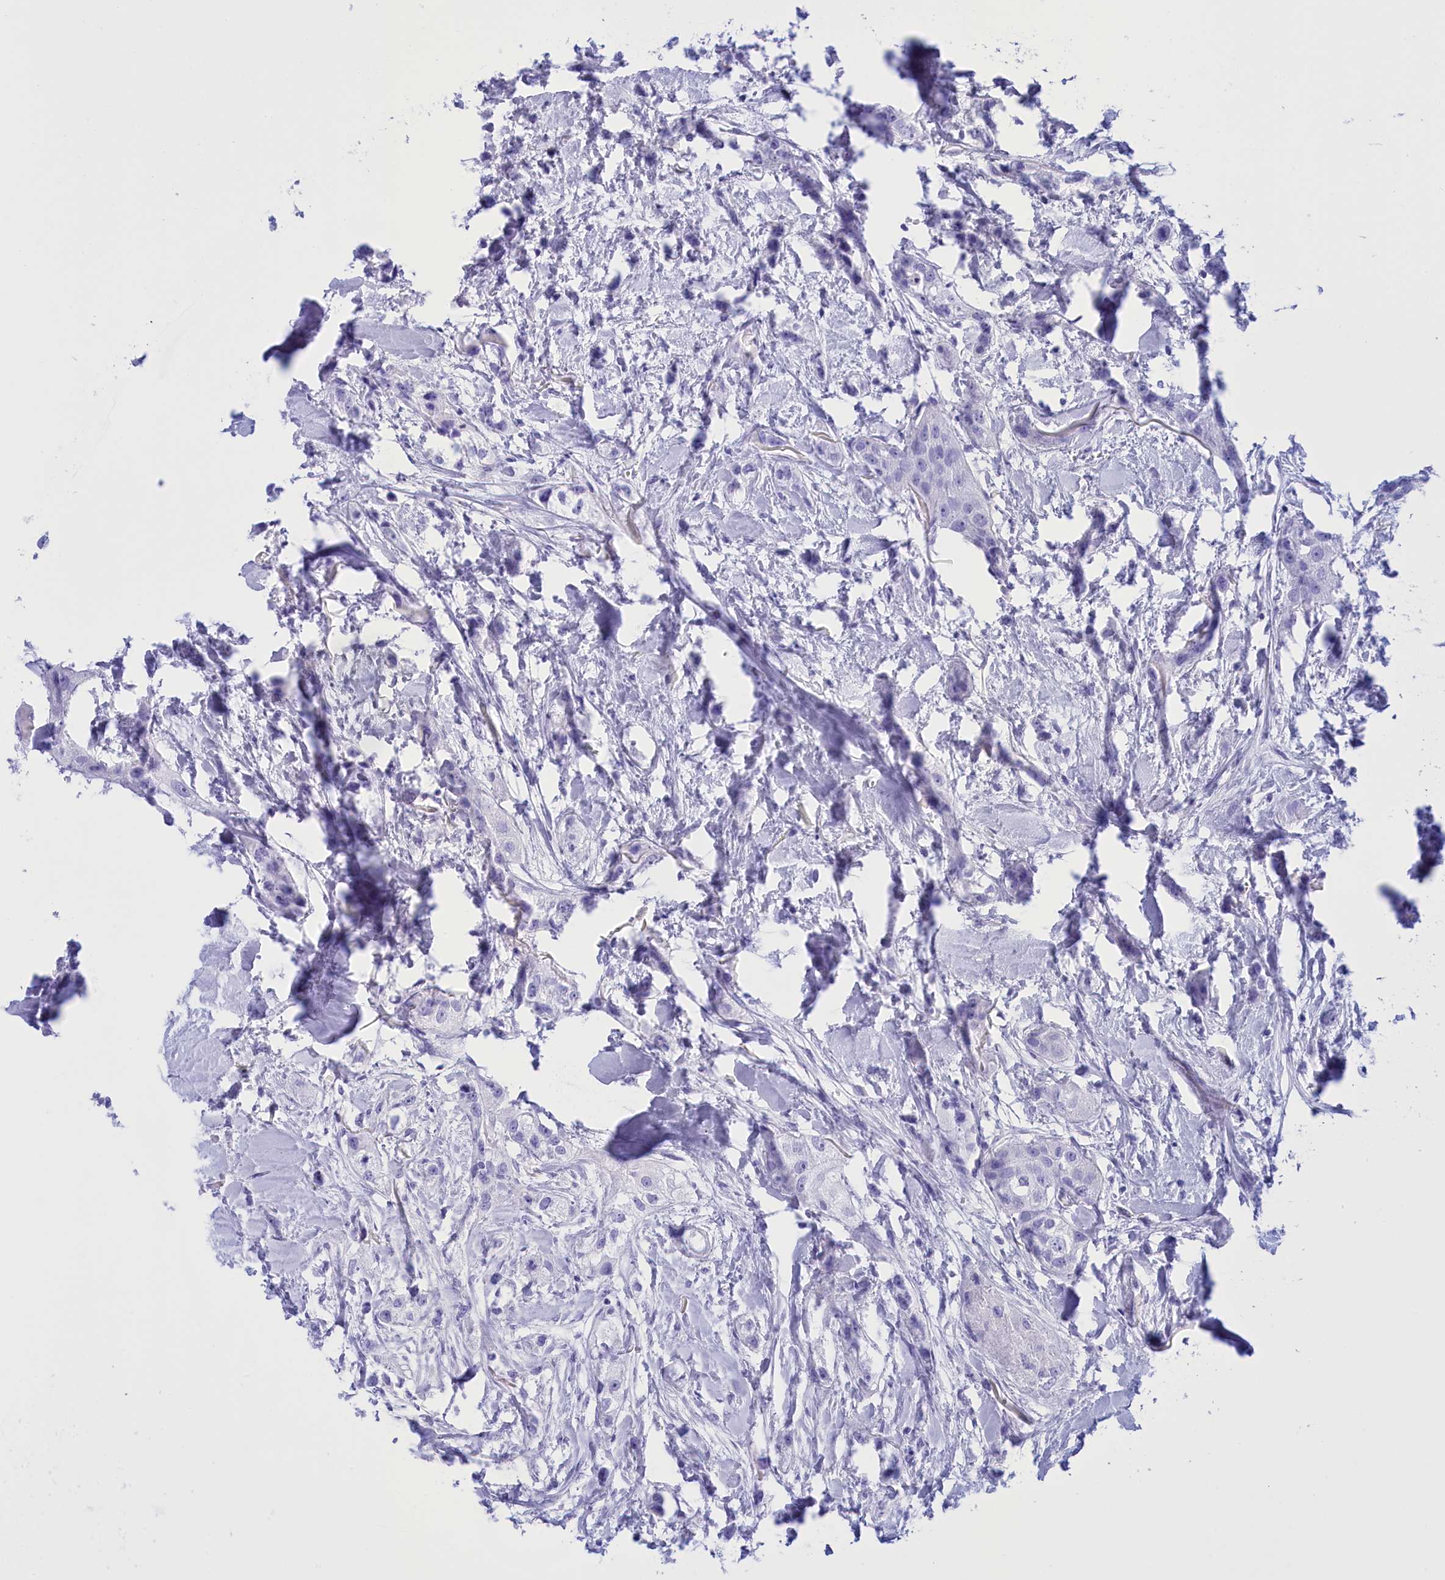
{"staining": {"intensity": "negative", "quantity": "none", "location": "none"}, "tissue": "head and neck cancer", "cell_type": "Tumor cells", "image_type": "cancer", "snomed": [{"axis": "morphology", "description": "Normal tissue, NOS"}, {"axis": "morphology", "description": "Squamous cell carcinoma, NOS"}, {"axis": "topography", "description": "Skeletal muscle"}, {"axis": "topography", "description": "Head-Neck"}], "caption": "Squamous cell carcinoma (head and neck) was stained to show a protein in brown. There is no significant staining in tumor cells.", "gene": "BRI3", "patient": {"sex": "male", "age": 51}}